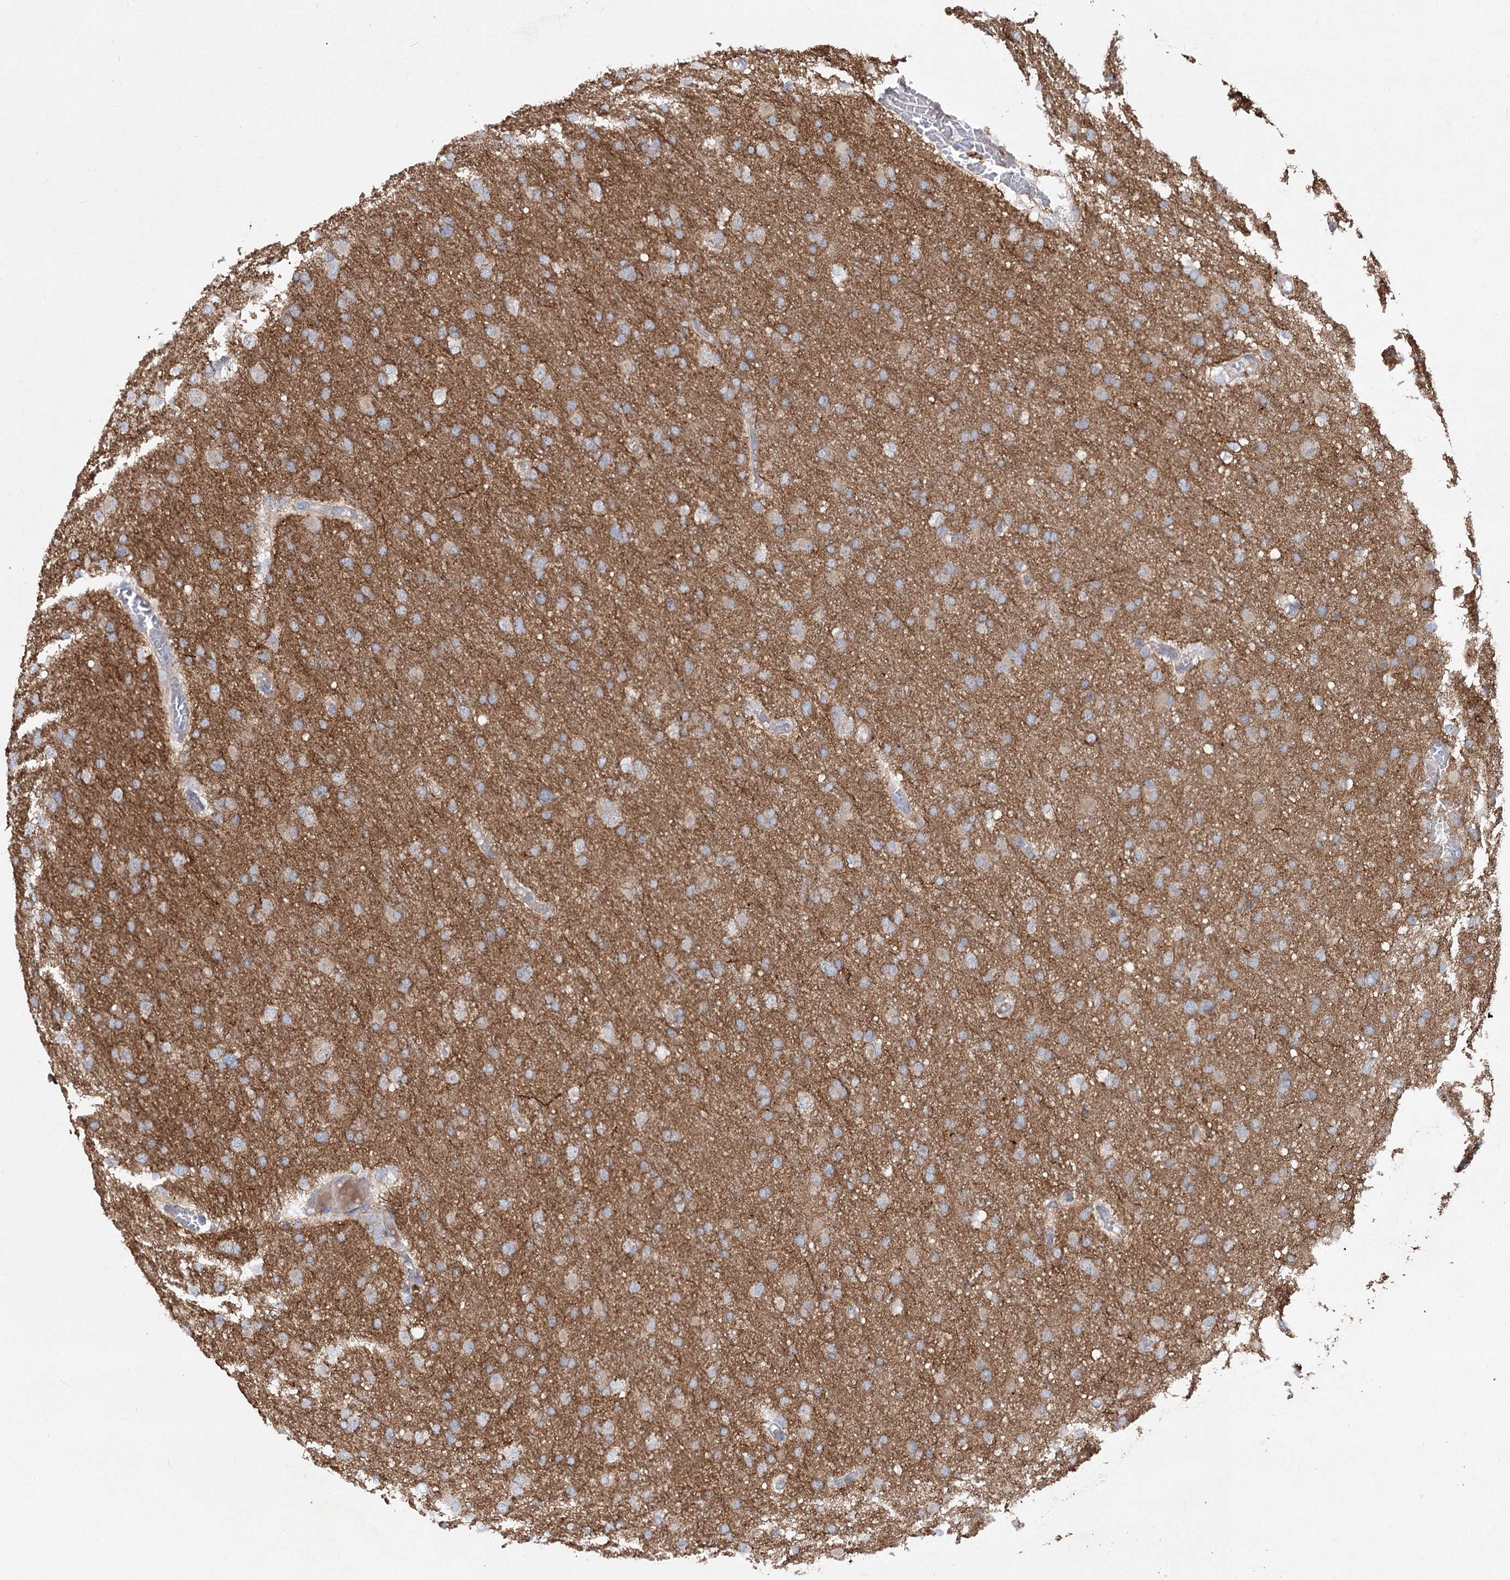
{"staining": {"intensity": "negative", "quantity": "none", "location": "none"}, "tissue": "glioma", "cell_type": "Tumor cells", "image_type": "cancer", "snomed": [{"axis": "morphology", "description": "Glioma, malignant, High grade"}, {"axis": "topography", "description": "Cerebral cortex"}], "caption": "Malignant glioma (high-grade) stained for a protein using immunohistochemistry (IHC) reveals no staining tumor cells.", "gene": "SCN11A", "patient": {"sex": "female", "age": 36}}